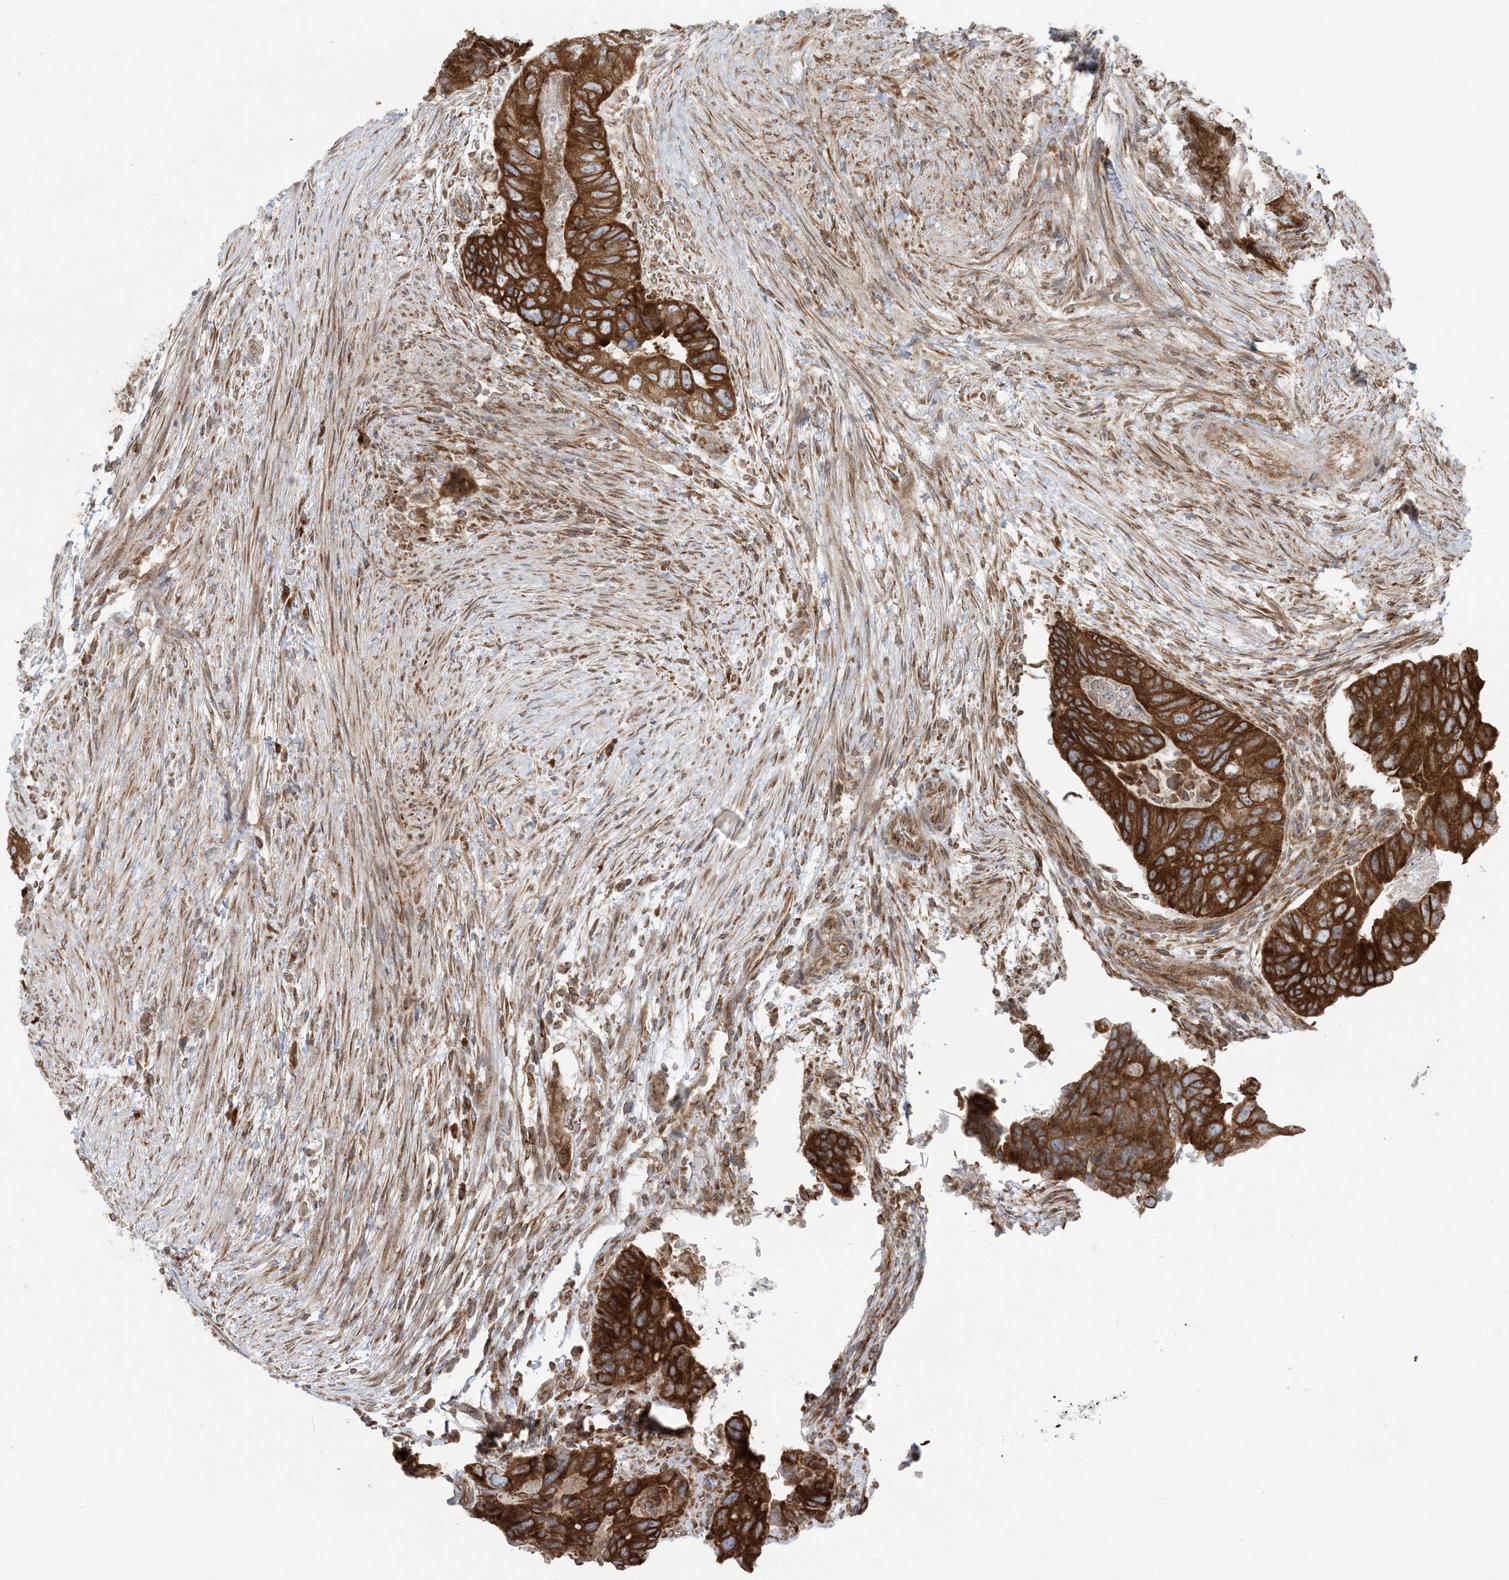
{"staining": {"intensity": "strong", "quantity": ">75%", "location": "cytoplasmic/membranous"}, "tissue": "colorectal cancer", "cell_type": "Tumor cells", "image_type": "cancer", "snomed": [{"axis": "morphology", "description": "Adenocarcinoma, NOS"}, {"axis": "topography", "description": "Rectum"}], "caption": "Immunohistochemistry of human adenocarcinoma (colorectal) reveals high levels of strong cytoplasmic/membranous expression in about >75% of tumor cells. Immunohistochemistry (ihc) stains the protein in brown and the nuclei are stained blue.", "gene": "UBXN4", "patient": {"sex": "male", "age": 63}}